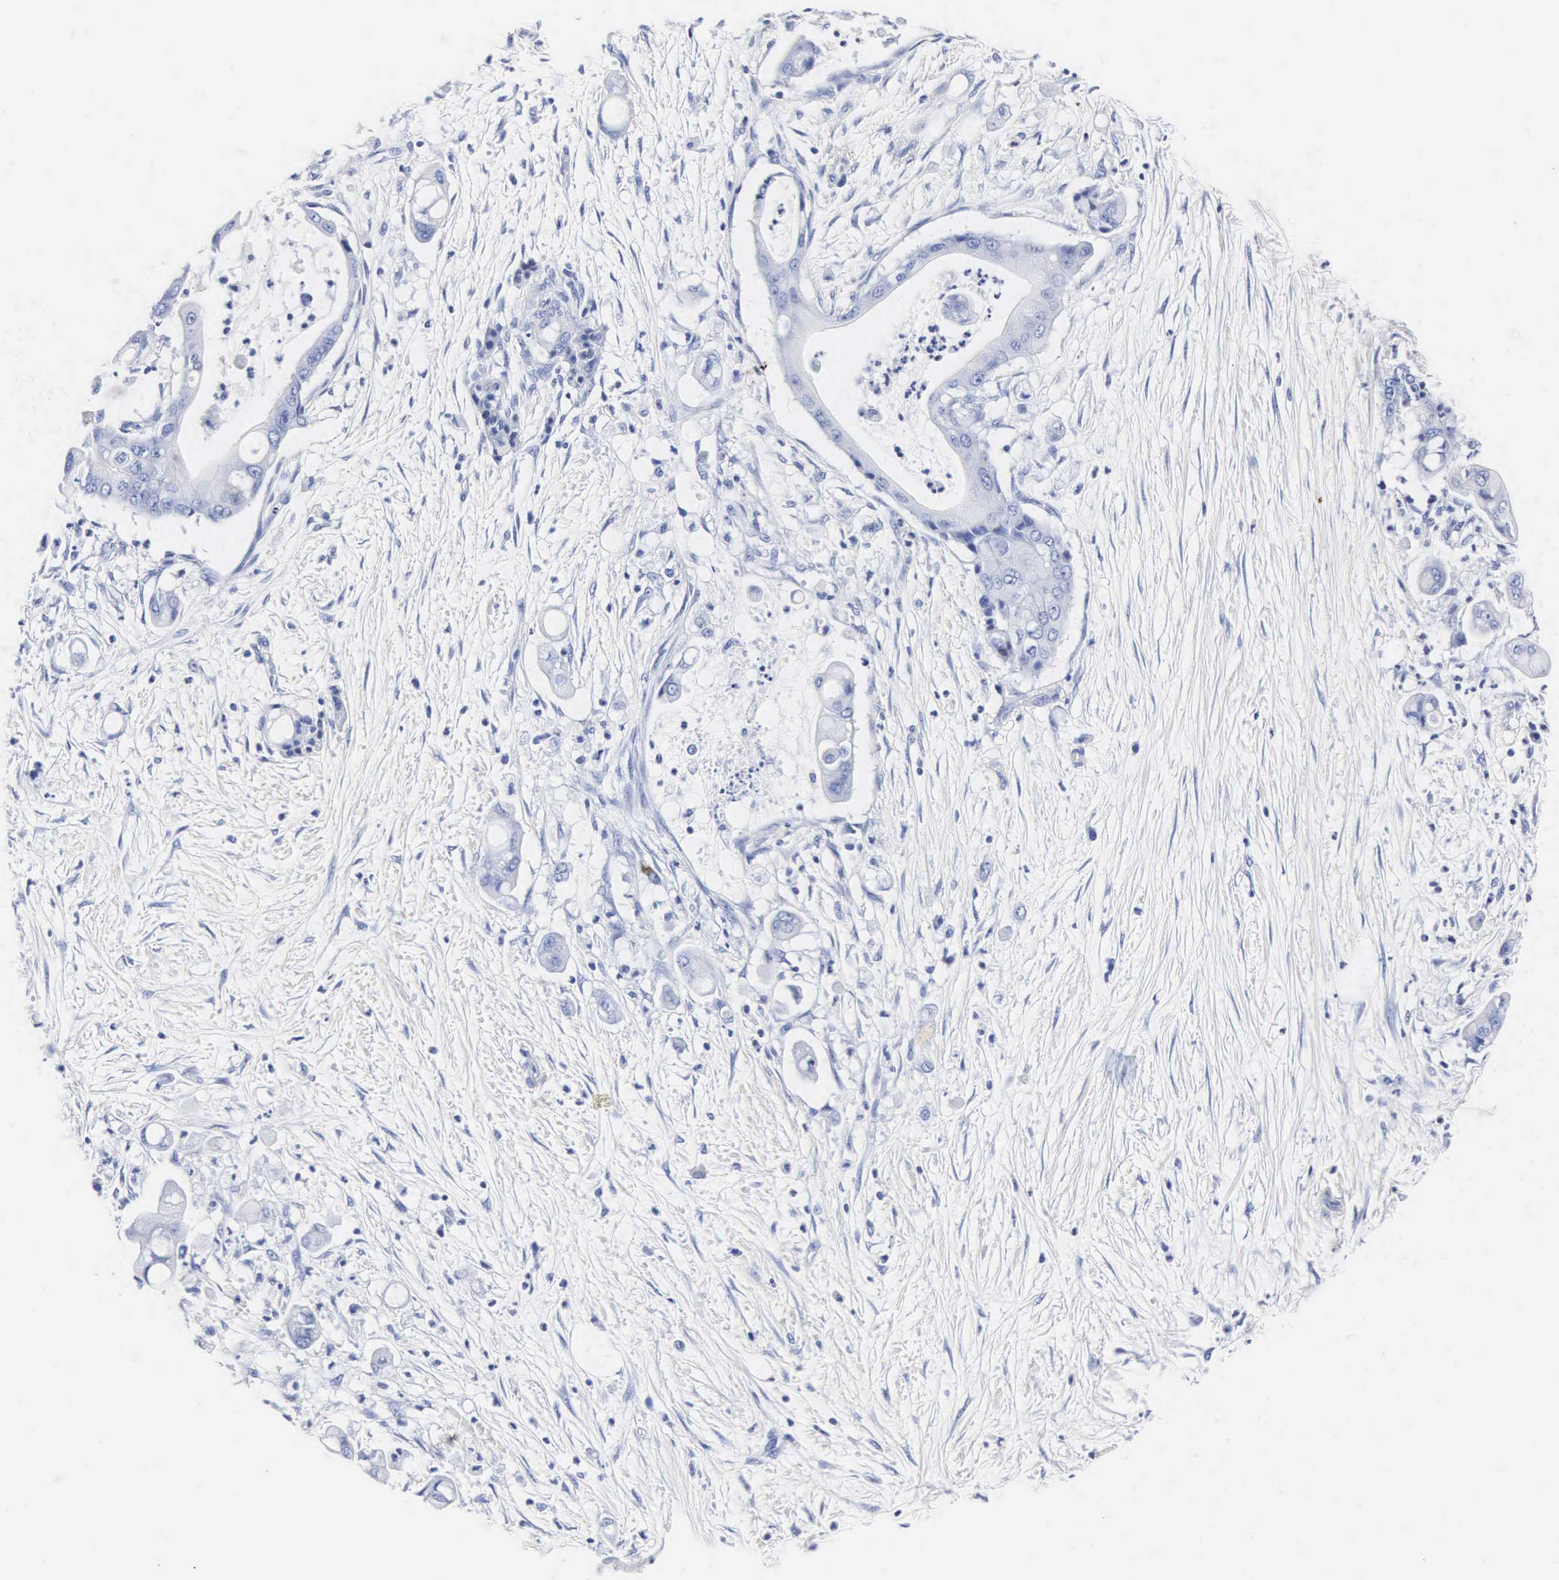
{"staining": {"intensity": "negative", "quantity": "none", "location": "none"}, "tissue": "pancreatic cancer", "cell_type": "Tumor cells", "image_type": "cancer", "snomed": [{"axis": "morphology", "description": "Adenocarcinoma, NOS"}, {"axis": "topography", "description": "Pancreas"}], "caption": "Protein analysis of pancreatic cancer displays no significant staining in tumor cells.", "gene": "ENO2", "patient": {"sex": "male", "age": 58}}